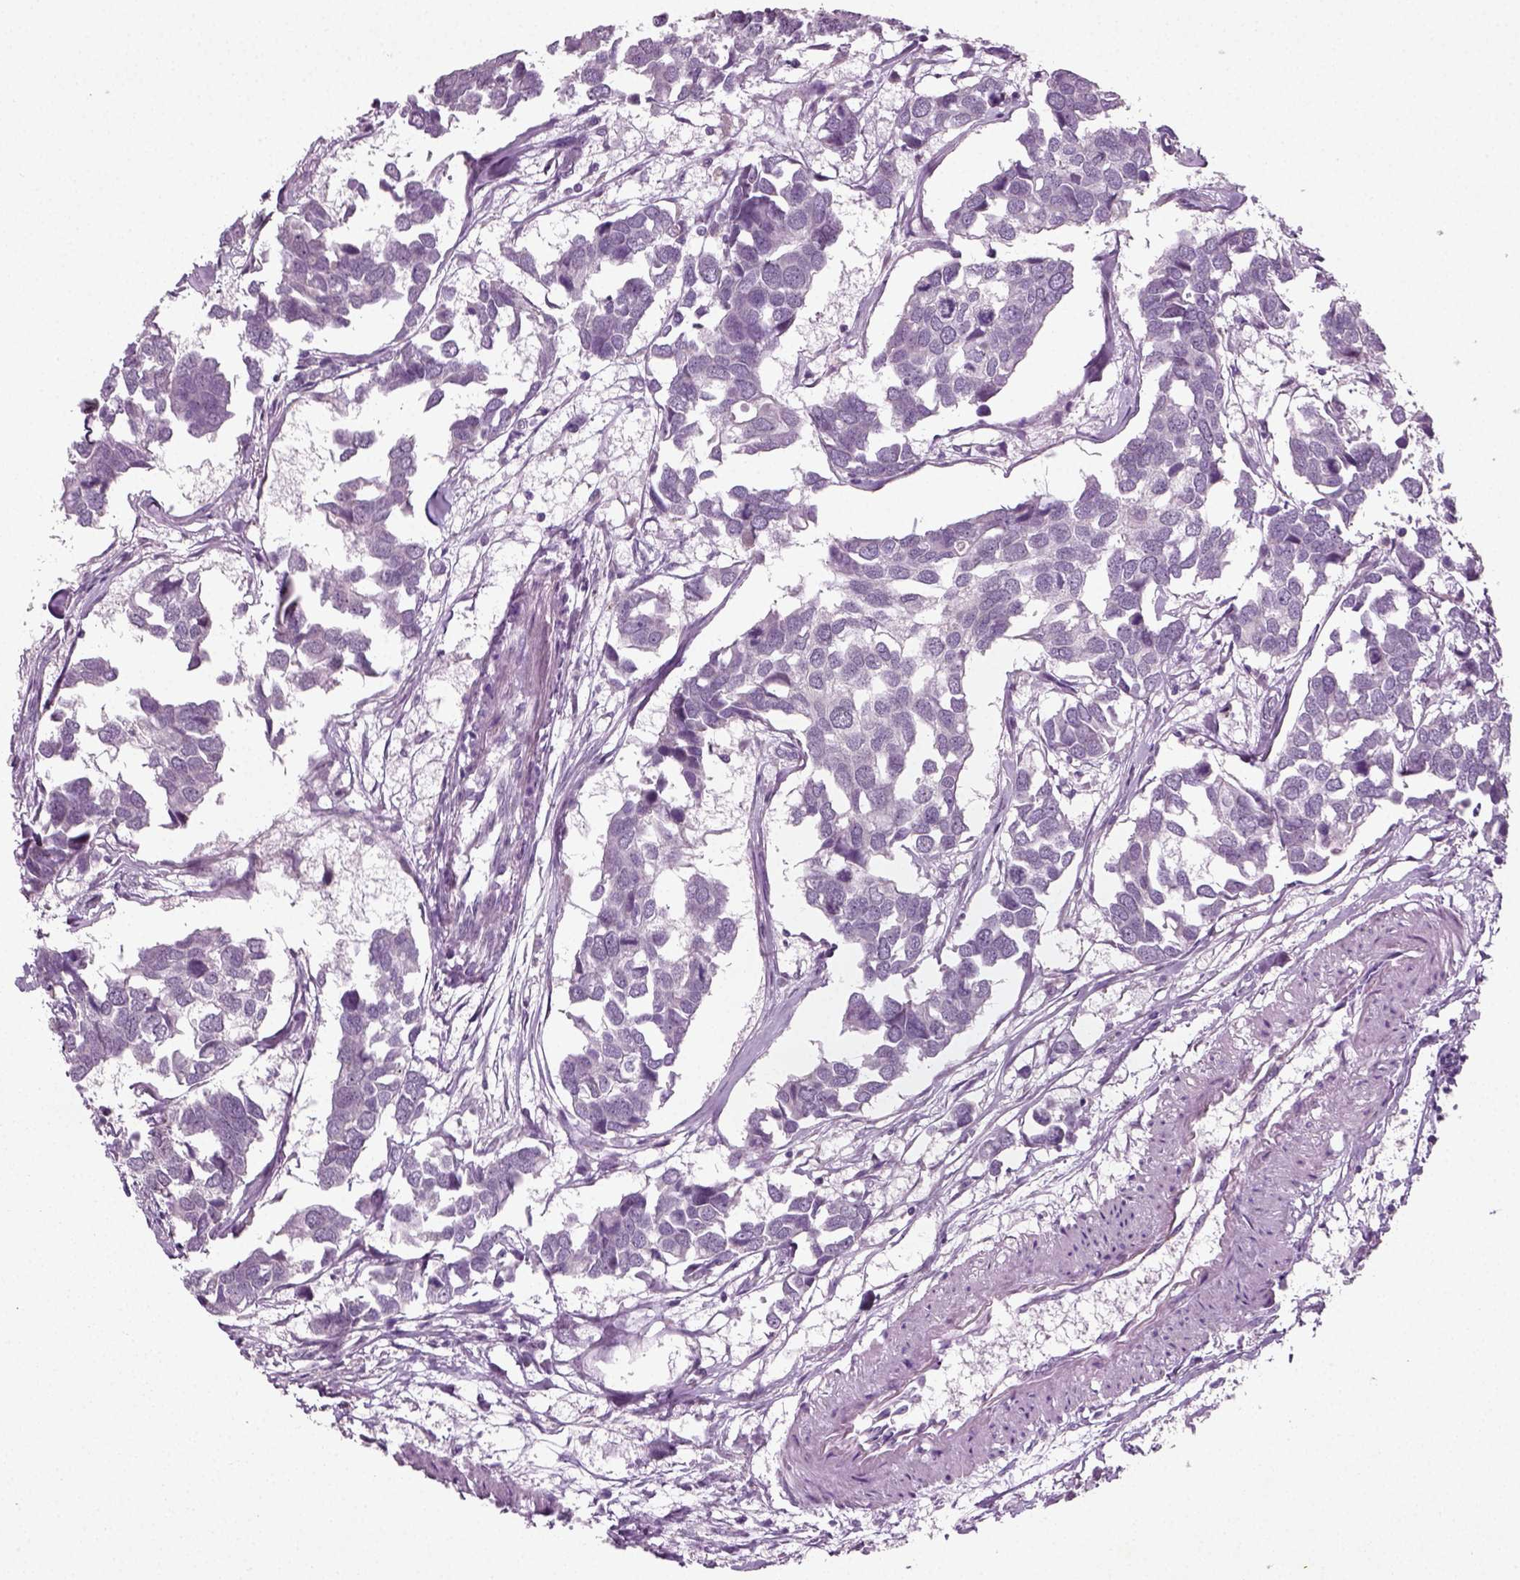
{"staining": {"intensity": "negative", "quantity": "none", "location": "none"}, "tissue": "breast cancer", "cell_type": "Tumor cells", "image_type": "cancer", "snomed": [{"axis": "morphology", "description": "Duct carcinoma"}, {"axis": "topography", "description": "Breast"}], "caption": "Tumor cells show no significant protein positivity in infiltrating ductal carcinoma (breast). (IHC, brightfield microscopy, high magnification).", "gene": "SYNGAP1", "patient": {"sex": "female", "age": 83}}